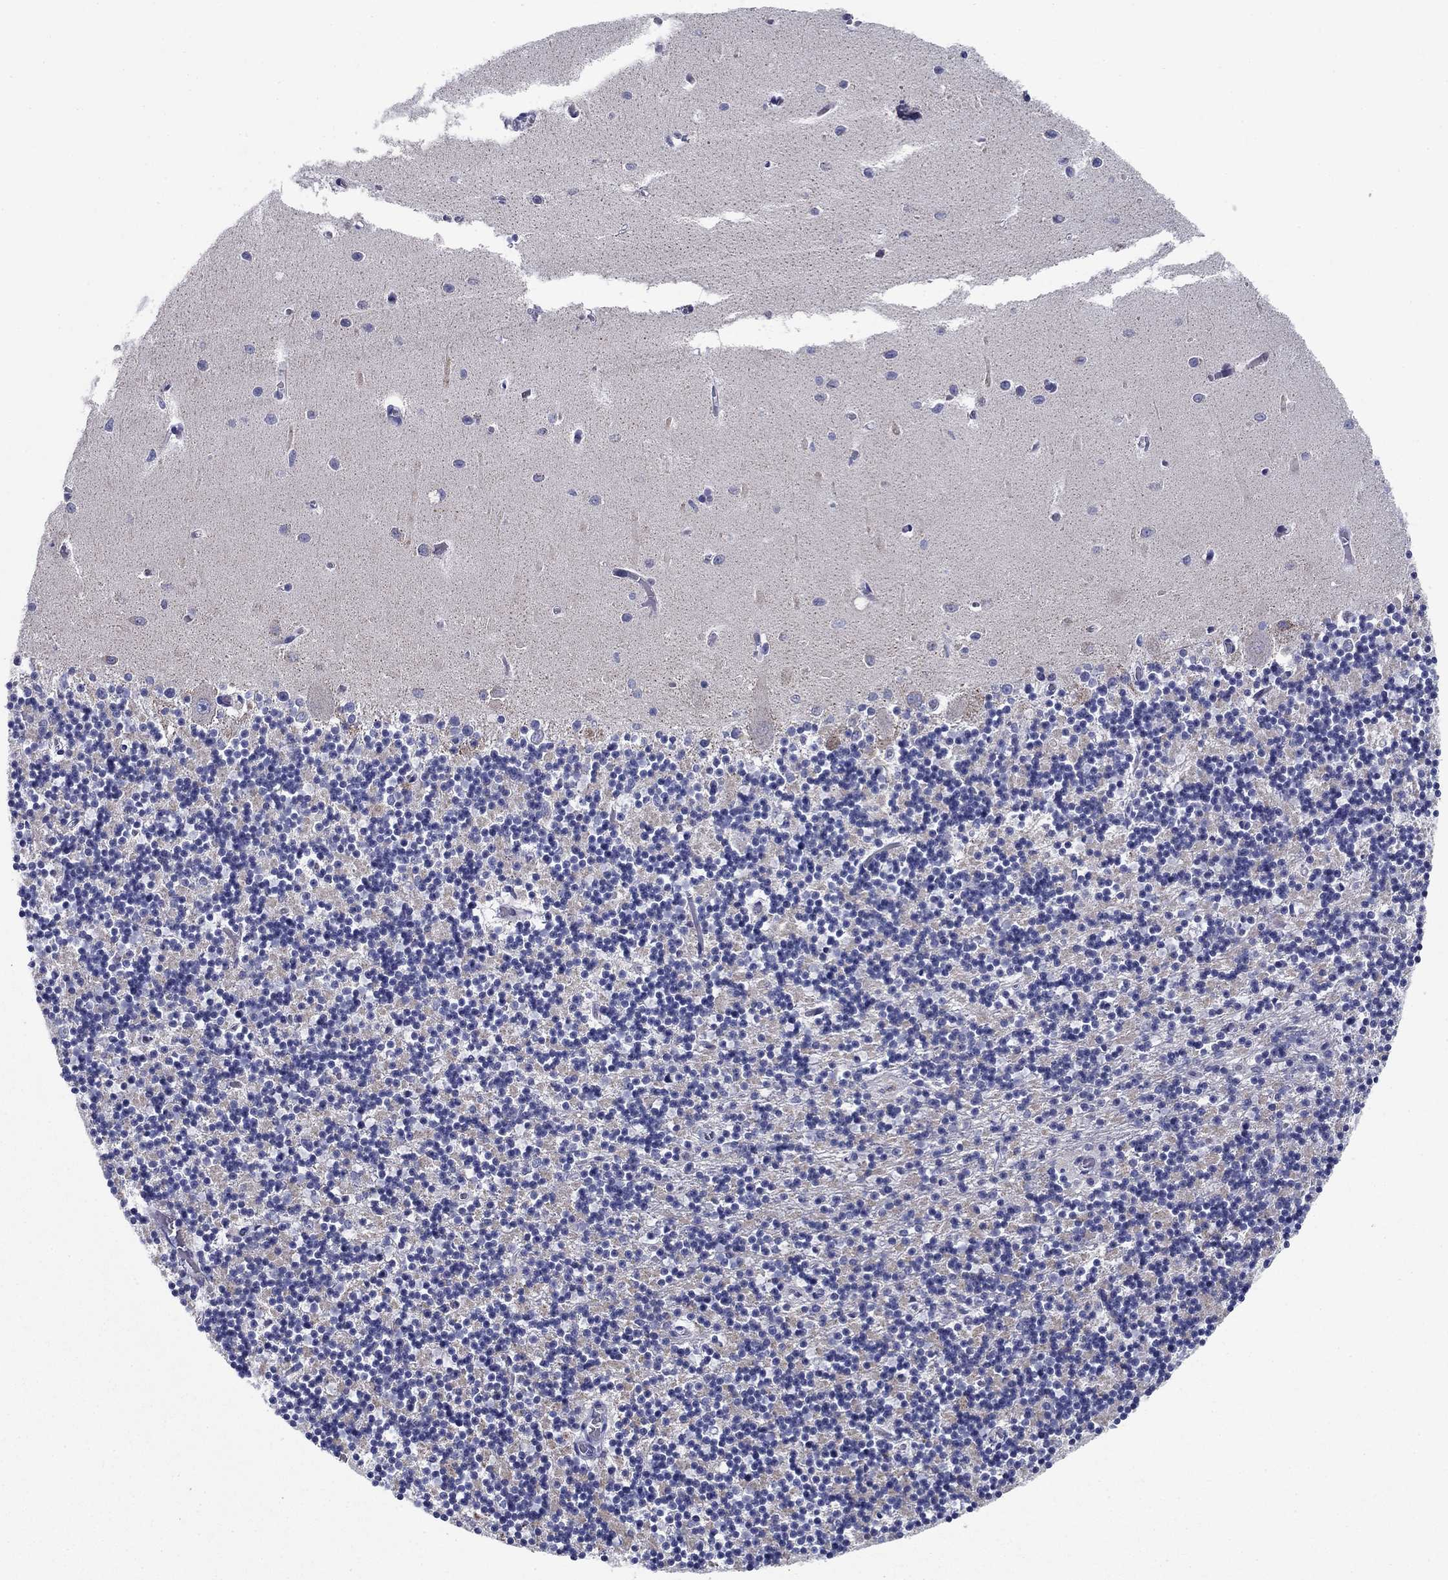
{"staining": {"intensity": "negative", "quantity": "none", "location": "none"}, "tissue": "cerebellum", "cell_type": "Cells in granular layer", "image_type": "normal", "snomed": [{"axis": "morphology", "description": "Normal tissue, NOS"}, {"axis": "topography", "description": "Cerebellum"}], "caption": "IHC photomicrograph of unremarkable human cerebellum stained for a protein (brown), which displays no staining in cells in granular layer. (Brightfield microscopy of DAB (3,3'-diaminobenzidine) immunohistochemistry (IHC) at high magnification).", "gene": "UPB1", "patient": {"sex": "female", "age": 64}}